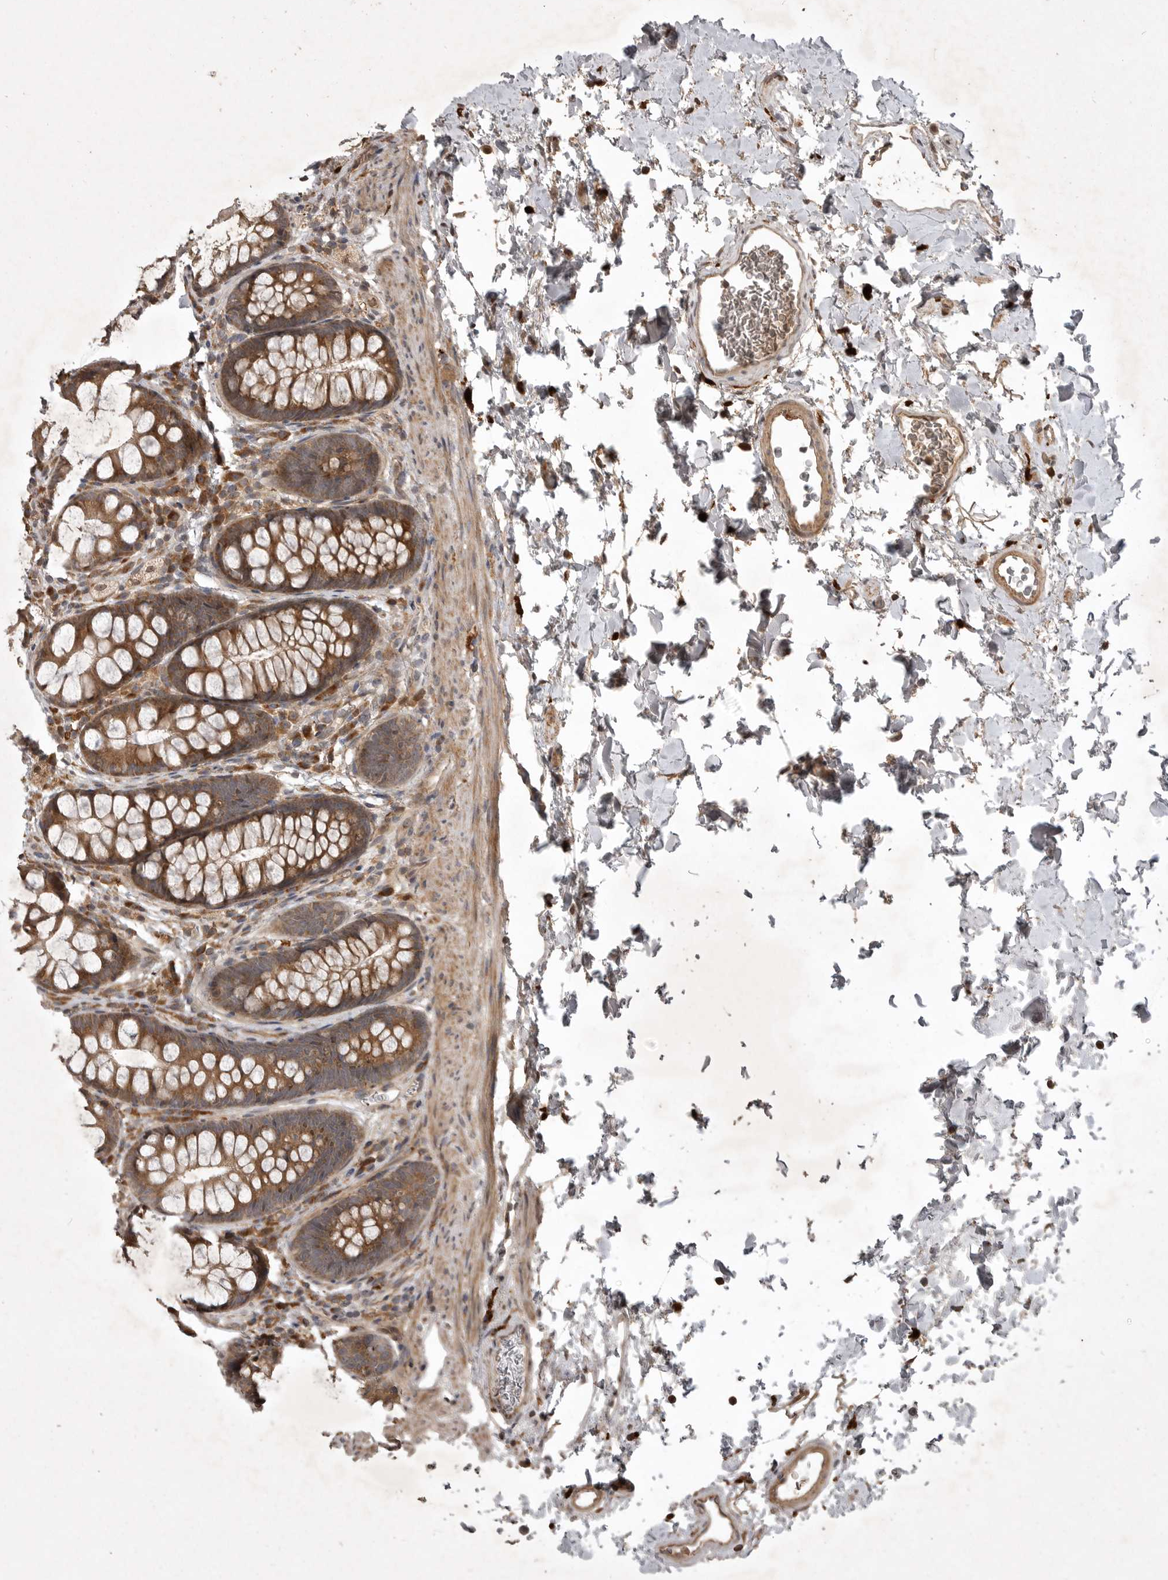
{"staining": {"intensity": "moderate", "quantity": ">75%", "location": "cytoplasmic/membranous"}, "tissue": "colon", "cell_type": "Endothelial cells", "image_type": "normal", "snomed": [{"axis": "morphology", "description": "Normal tissue, NOS"}, {"axis": "topography", "description": "Colon"}], "caption": "Brown immunohistochemical staining in unremarkable human colon shows moderate cytoplasmic/membranous staining in approximately >75% of endothelial cells. The protein of interest is shown in brown color, while the nuclei are stained blue.", "gene": "GPR31", "patient": {"sex": "female", "age": 62}}